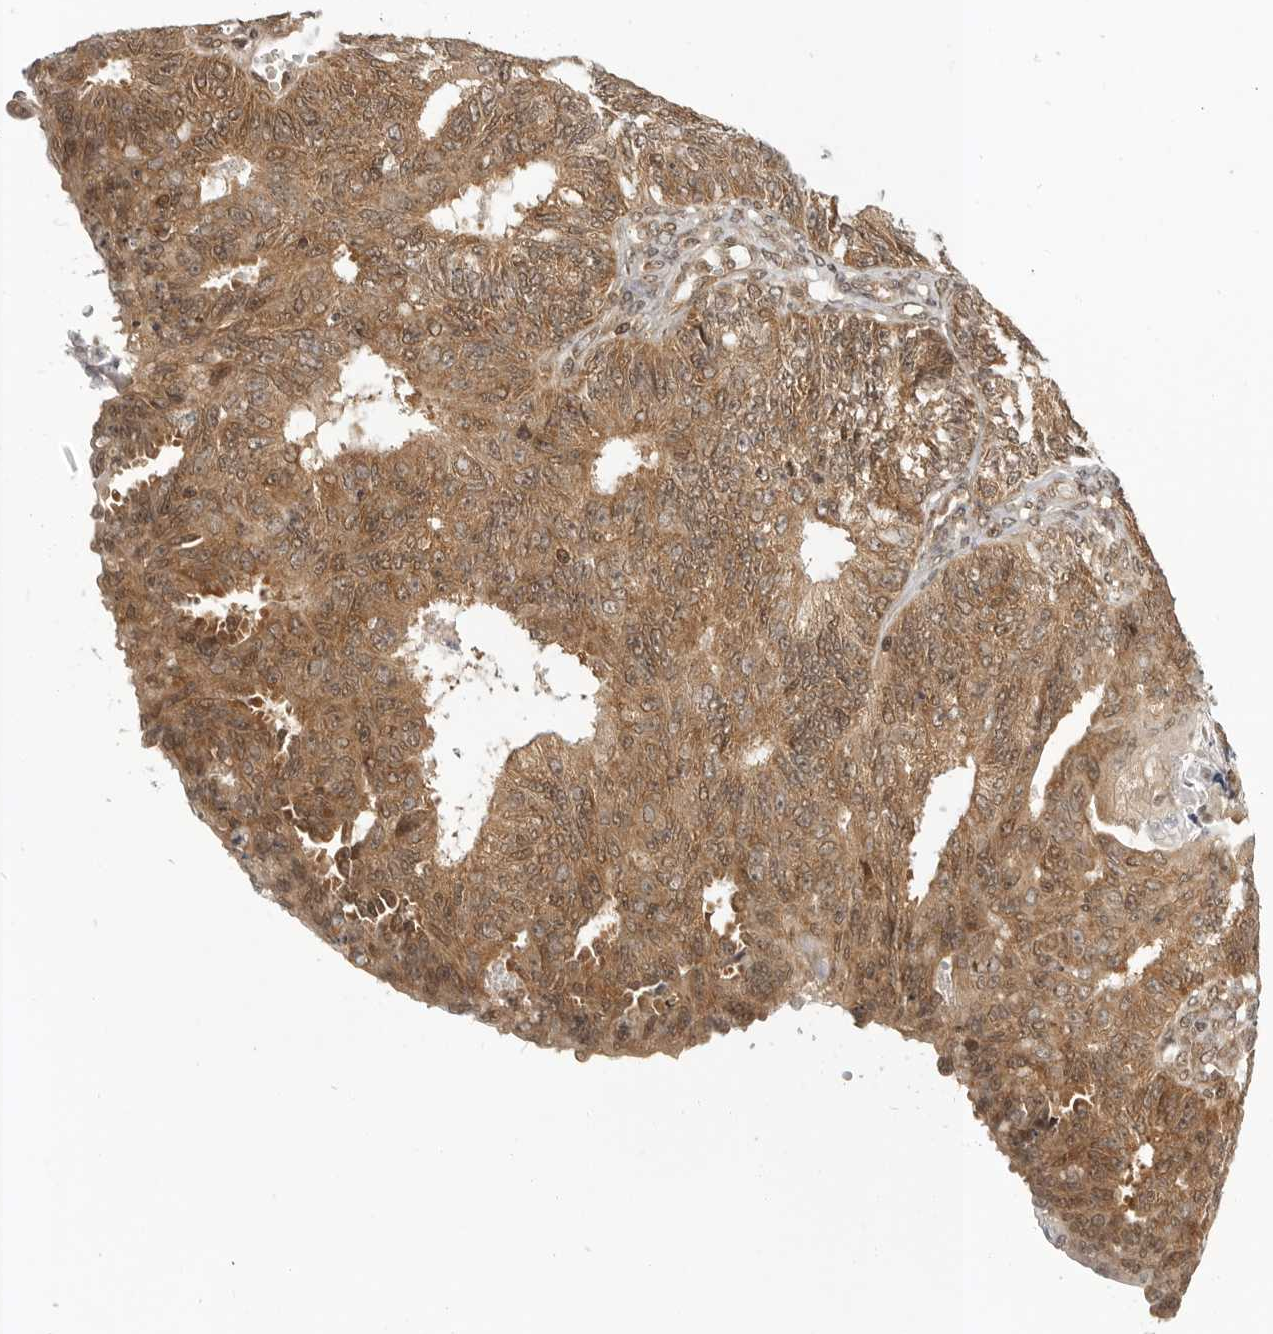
{"staining": {"intensity": "moderate", "quantity": ">75%", "location": "cytoplasmic/membranous"}, "tissue": "endometrial cancer", "cell_type": "Tumor cells", "image_type": "cancer", "snomed": [{"axis": "morphology", "description": "Adenocarcinoma, NOS"}, {"axis": "topography", "description": "Endometrium"}], "caption": "Immunohistochemistry (IHC) staining of adenocarcinoma (endometrial), which displays medium levels of moderate cytoplasmic/membranous staining in approximately >75% of tumor cells indicating moderate cytoplasmic/membranous protein positivity. The staining was performed using DAB (3,3'-diaminobenzidine) (brown) for protein detection and nuclei were counterstained in hematoxylin (blue).", "gene": "SZRD1", "patient": {"sex": "female", "age": 32}}